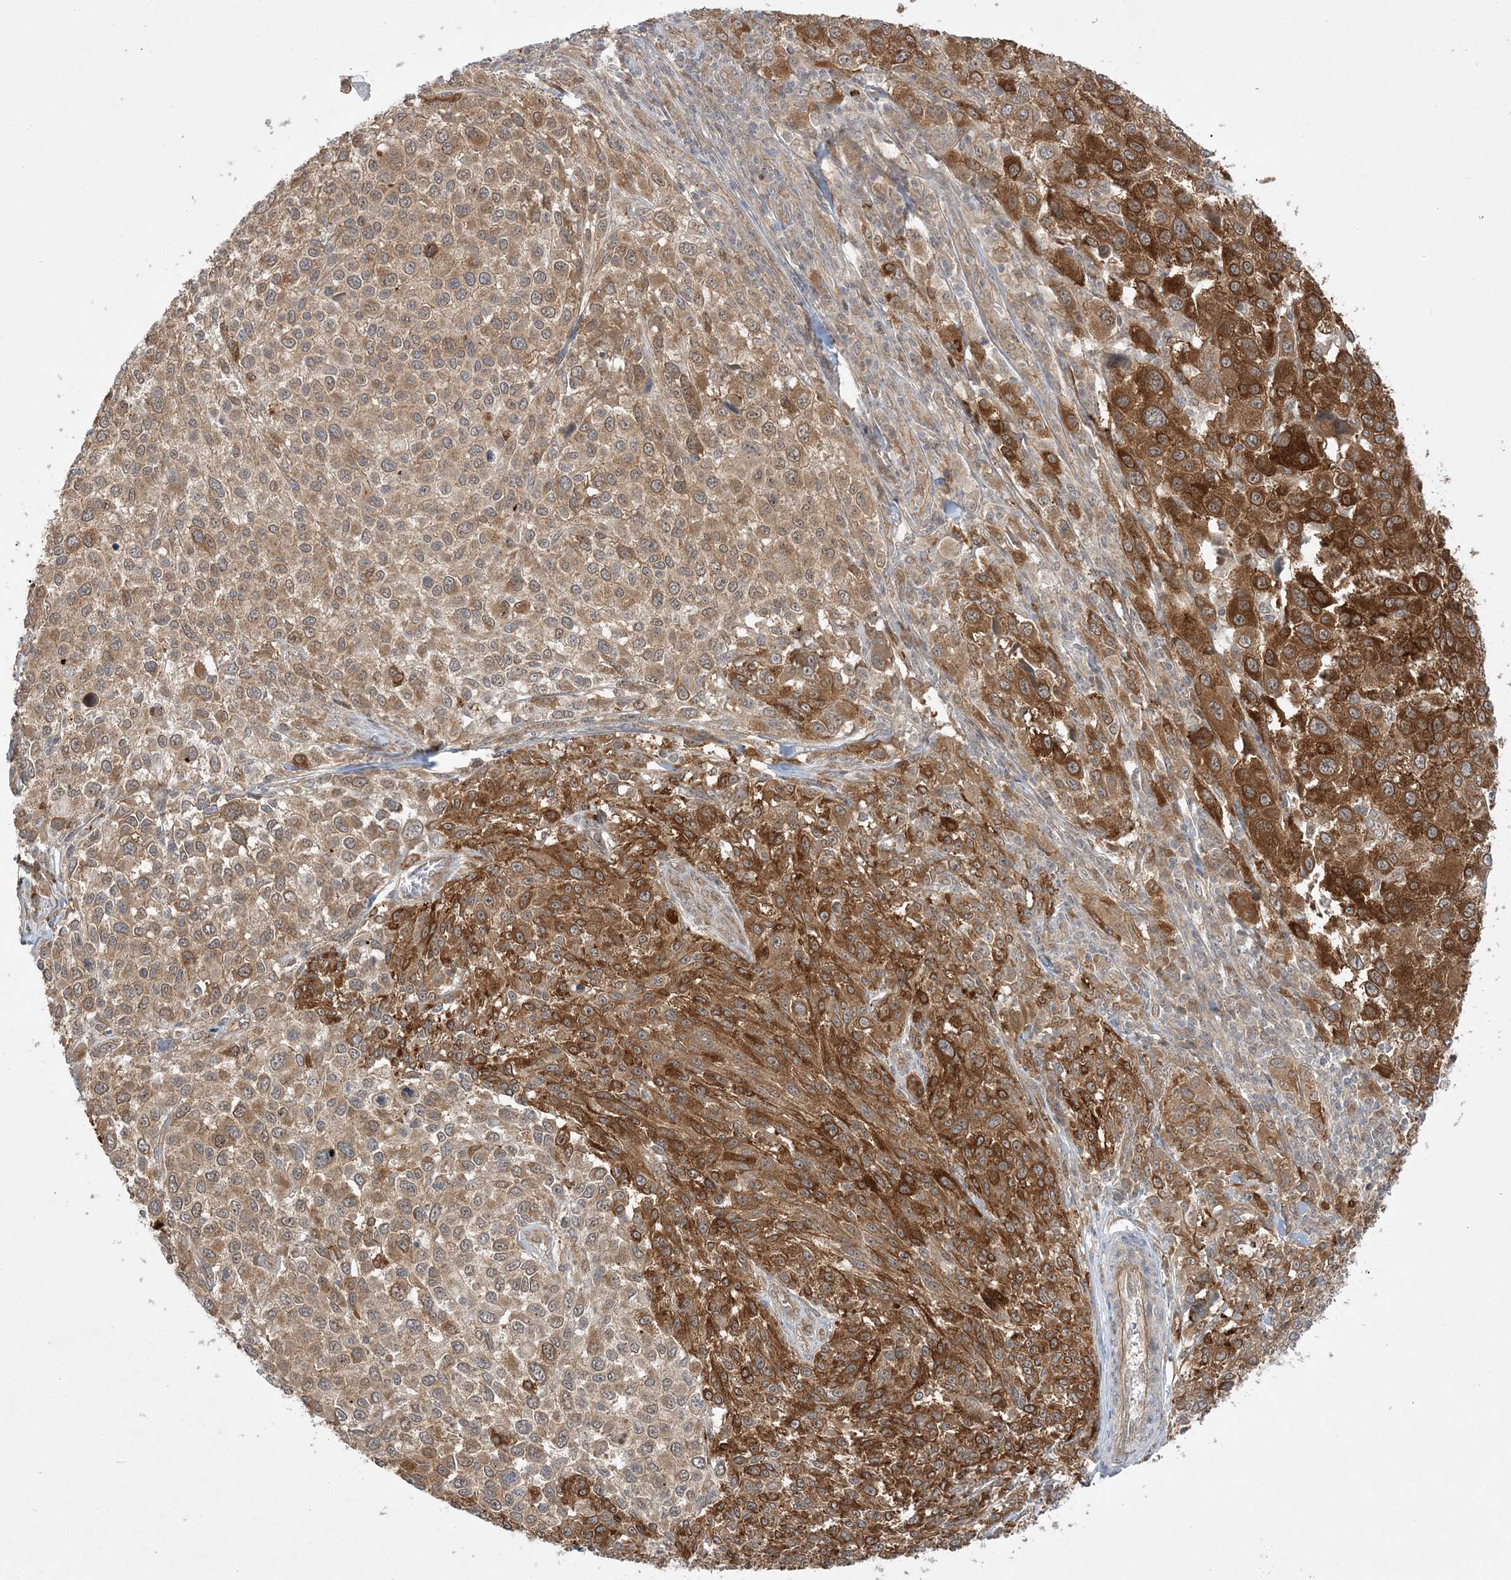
{"staining": {"intensity": "strong", "quantity": "25%-75%", "location": "cytoplasmic/membranous"}, "tissue": "melanoma", "cell_type": "Tumor cells", "image_type": "cancer", "snomed": [{"axis": "morphology", "description": "Malignant melanoma, NOS"}, {"axis": "topography", "description": "Skin of trunk"}], "caption": "The micrograph exhibits a brown stain indicating the presence of a protein in the cytoplasmic/membranous of tumor cells in melanoma.", "gene": "MMADHC", "patient": {"sex": "male", "age": 71}}